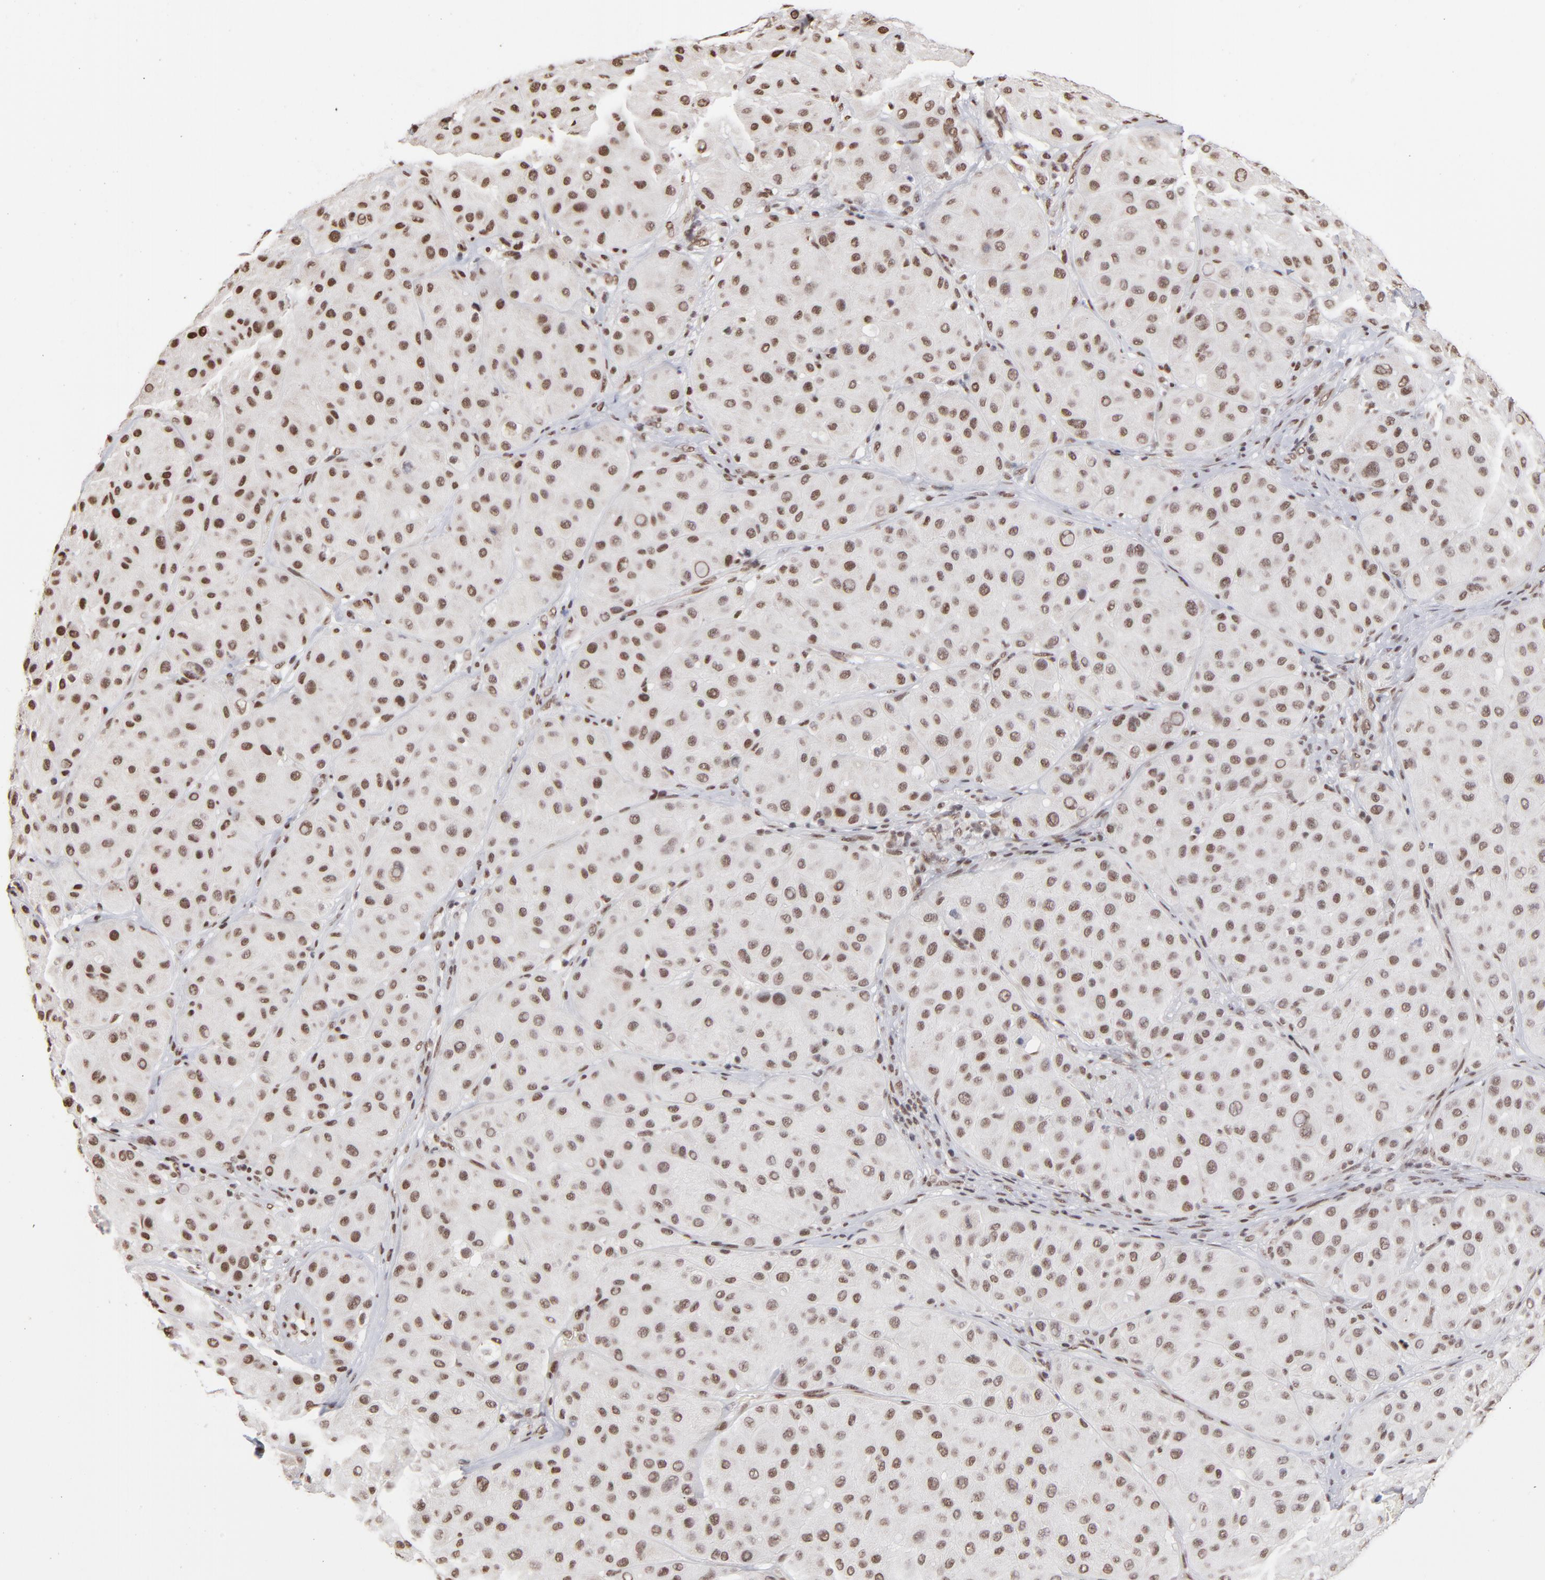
{"staining": {"intensity": "strong", "quantity": ">75%", "location": "nuclear"}, "tissue": "melanoma", "cell_type": "Tumor cells", "image_type": "cancer", "snomed": [{"axis": "morphology", "description": "Normal tissue, NOS"}, {"axis": "morphology", "description": "Malignant melanoma, Metastatic site"}, {"axis": "topography", "description": "Skin"}], "caption": "Malignant melanoma (metastatic site) stained with DAB immunohistochemistry (IHC) demonstrates high levels of strong nuclear positivity in approximately >75% of tumor cells.", "gene": "ZNF3", "patient": {"sex": "male", "age": 41}}